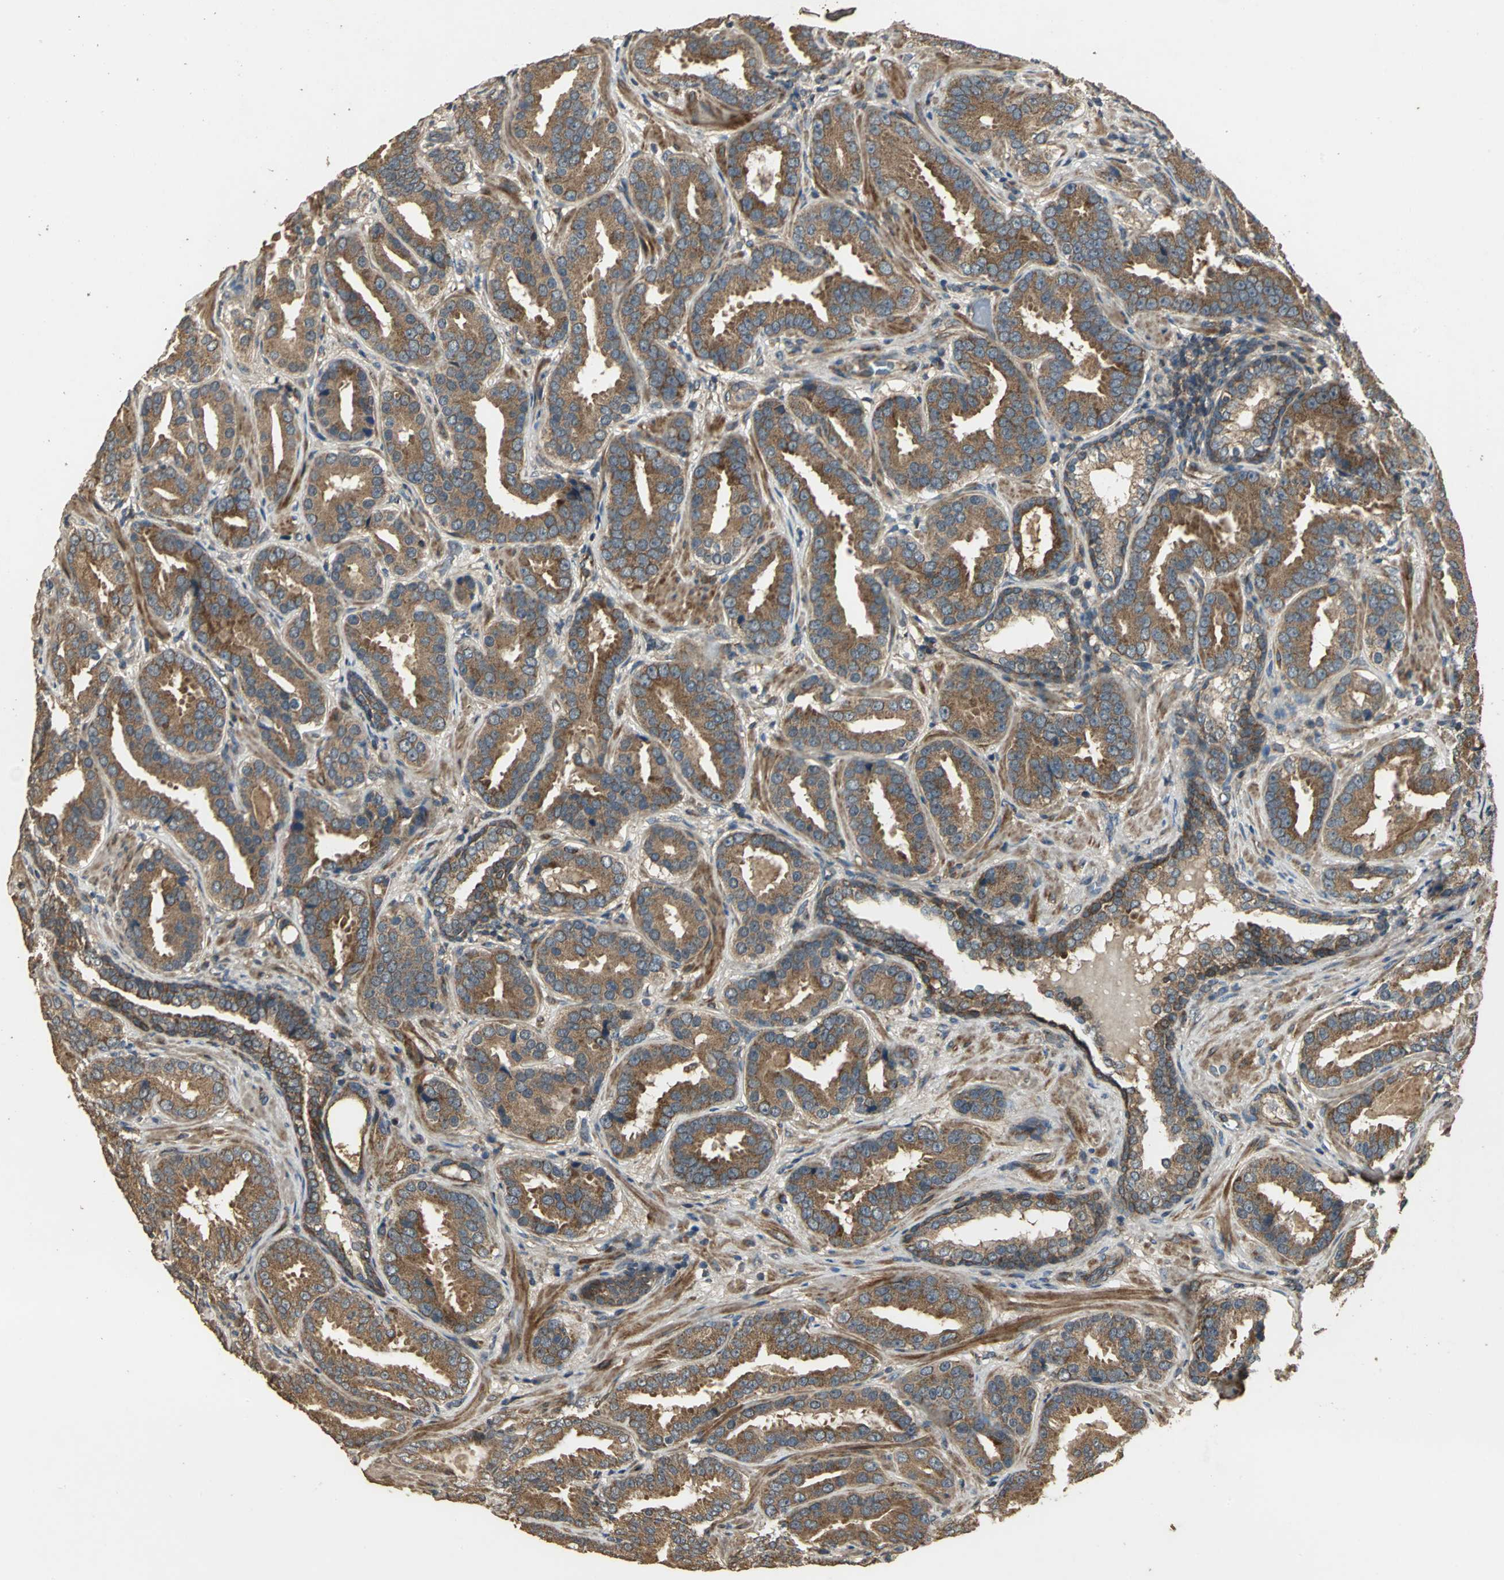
{"staining": {"intensity": "strong", "quantity": ">75%", "location": "cytoplasmic/membranous"}, "tissue": "prostate cancer", "cell_type": "Tumor cells", "image_type": "cancer", "snomed": [{"axis": "morphology", "description": "Adenocarcinoma, Low grade"}, {"axis": "topography", "description": "Prostate"}], "caption": "Tumor cells demonstrate high levels of strong cytoplasmic/membranous positivity in approximately >75% of cells in human prostate cancer (adenocarcinoma (low-grade)).", "gene": "KANK1", "patient": {"sex": "male", "age": 59}}